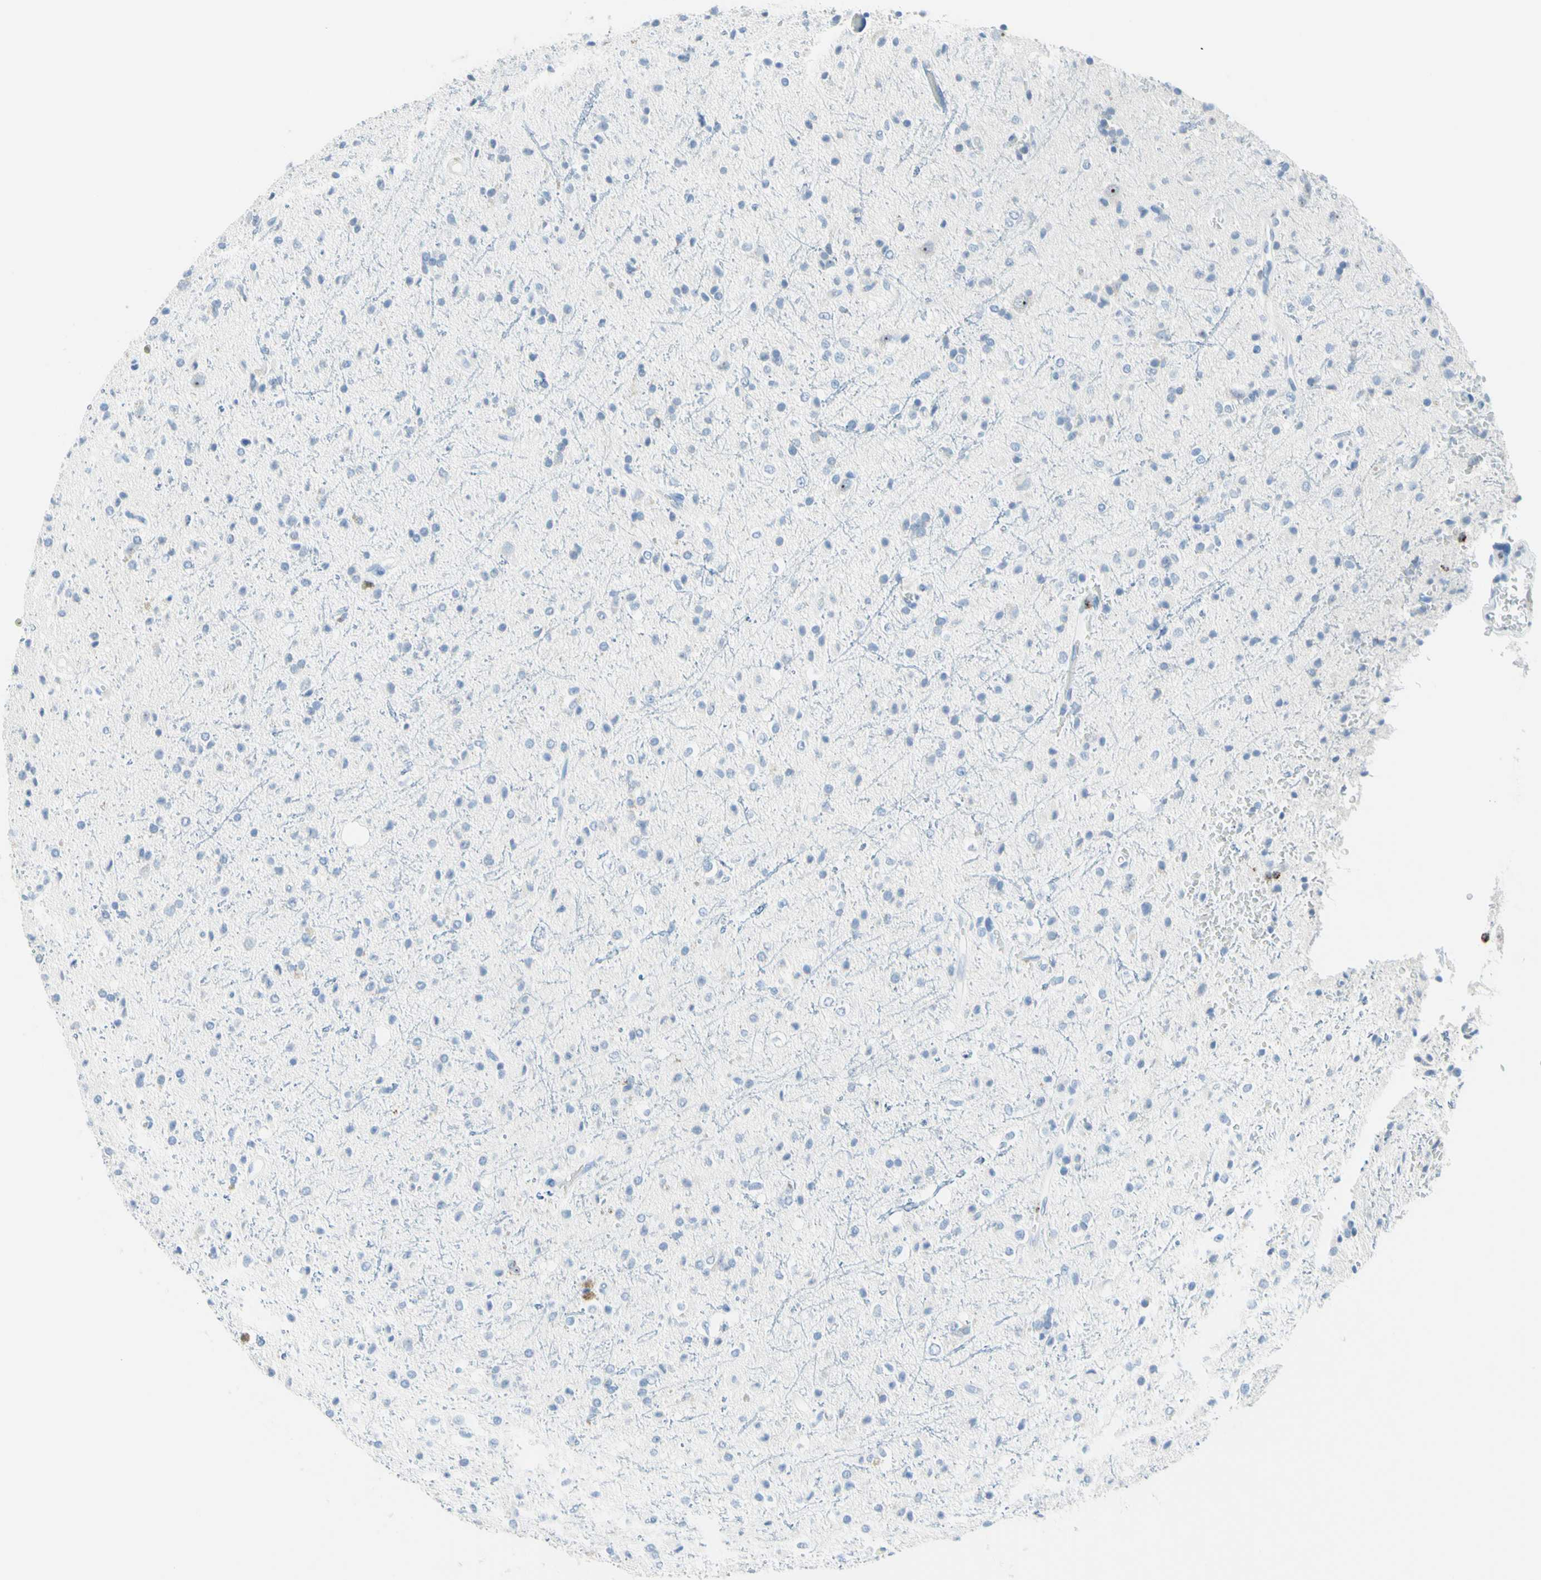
{"staining": {"intensity": "negative", "quantity": "none", "location": "none"}, "tissue": "glioma", "cell_type": "Tumor cells", "image_type": "cancer", "snomed": [{"axis": "morphology", "description": "Glioma, malignant, High grade"}, {"axis": "topography", "description": "Brain"}], "caption": "An IHC photomicrograph of glioma is shown. There is no staining in tumor cells of glioma.", "gene": "CYSLTR1", "patient": {"sex": "male", "age": 47}}